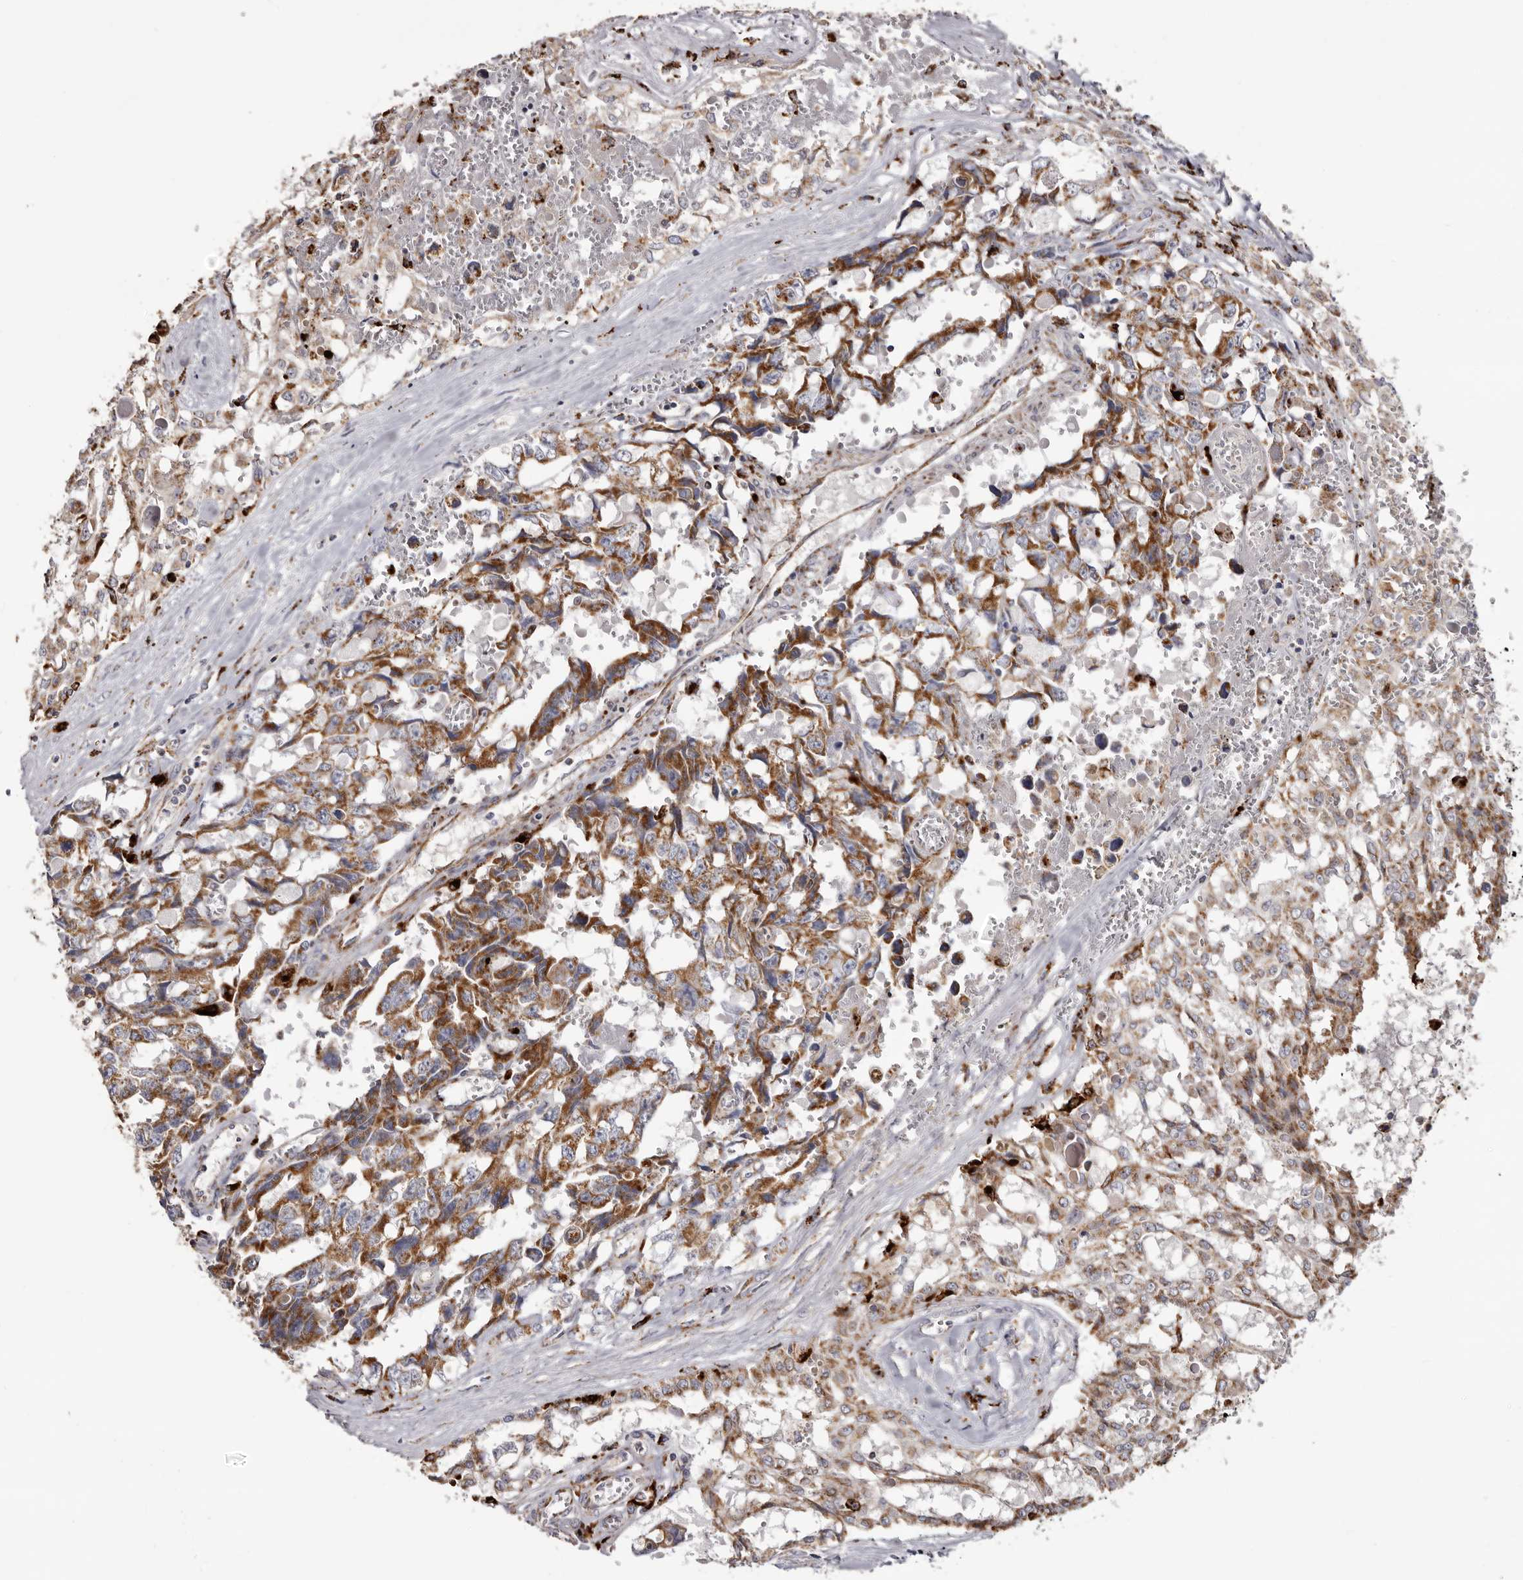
{"staining": {"intensity": "moderate", "quantity": ">75%", "location": "cytoplasmic/membranous"}, "tissue": "testis cancer", "cell_type": "Tumor cells", "image_type": "cancer", "snomed": [{"axis": "morphology", "description": "Carcinoma, Embryonal, NOS"}, {"axis": "topography", "description": "Testis"}], "caption": "Testis cancer (embryonal carcinoma) stained for a protein (brown) displays moderate cytoplasmic/membranous positive expression in about >75% of tumor cells.", "gene": "MECR", "patient": {"sex": "male", "age": 31}}